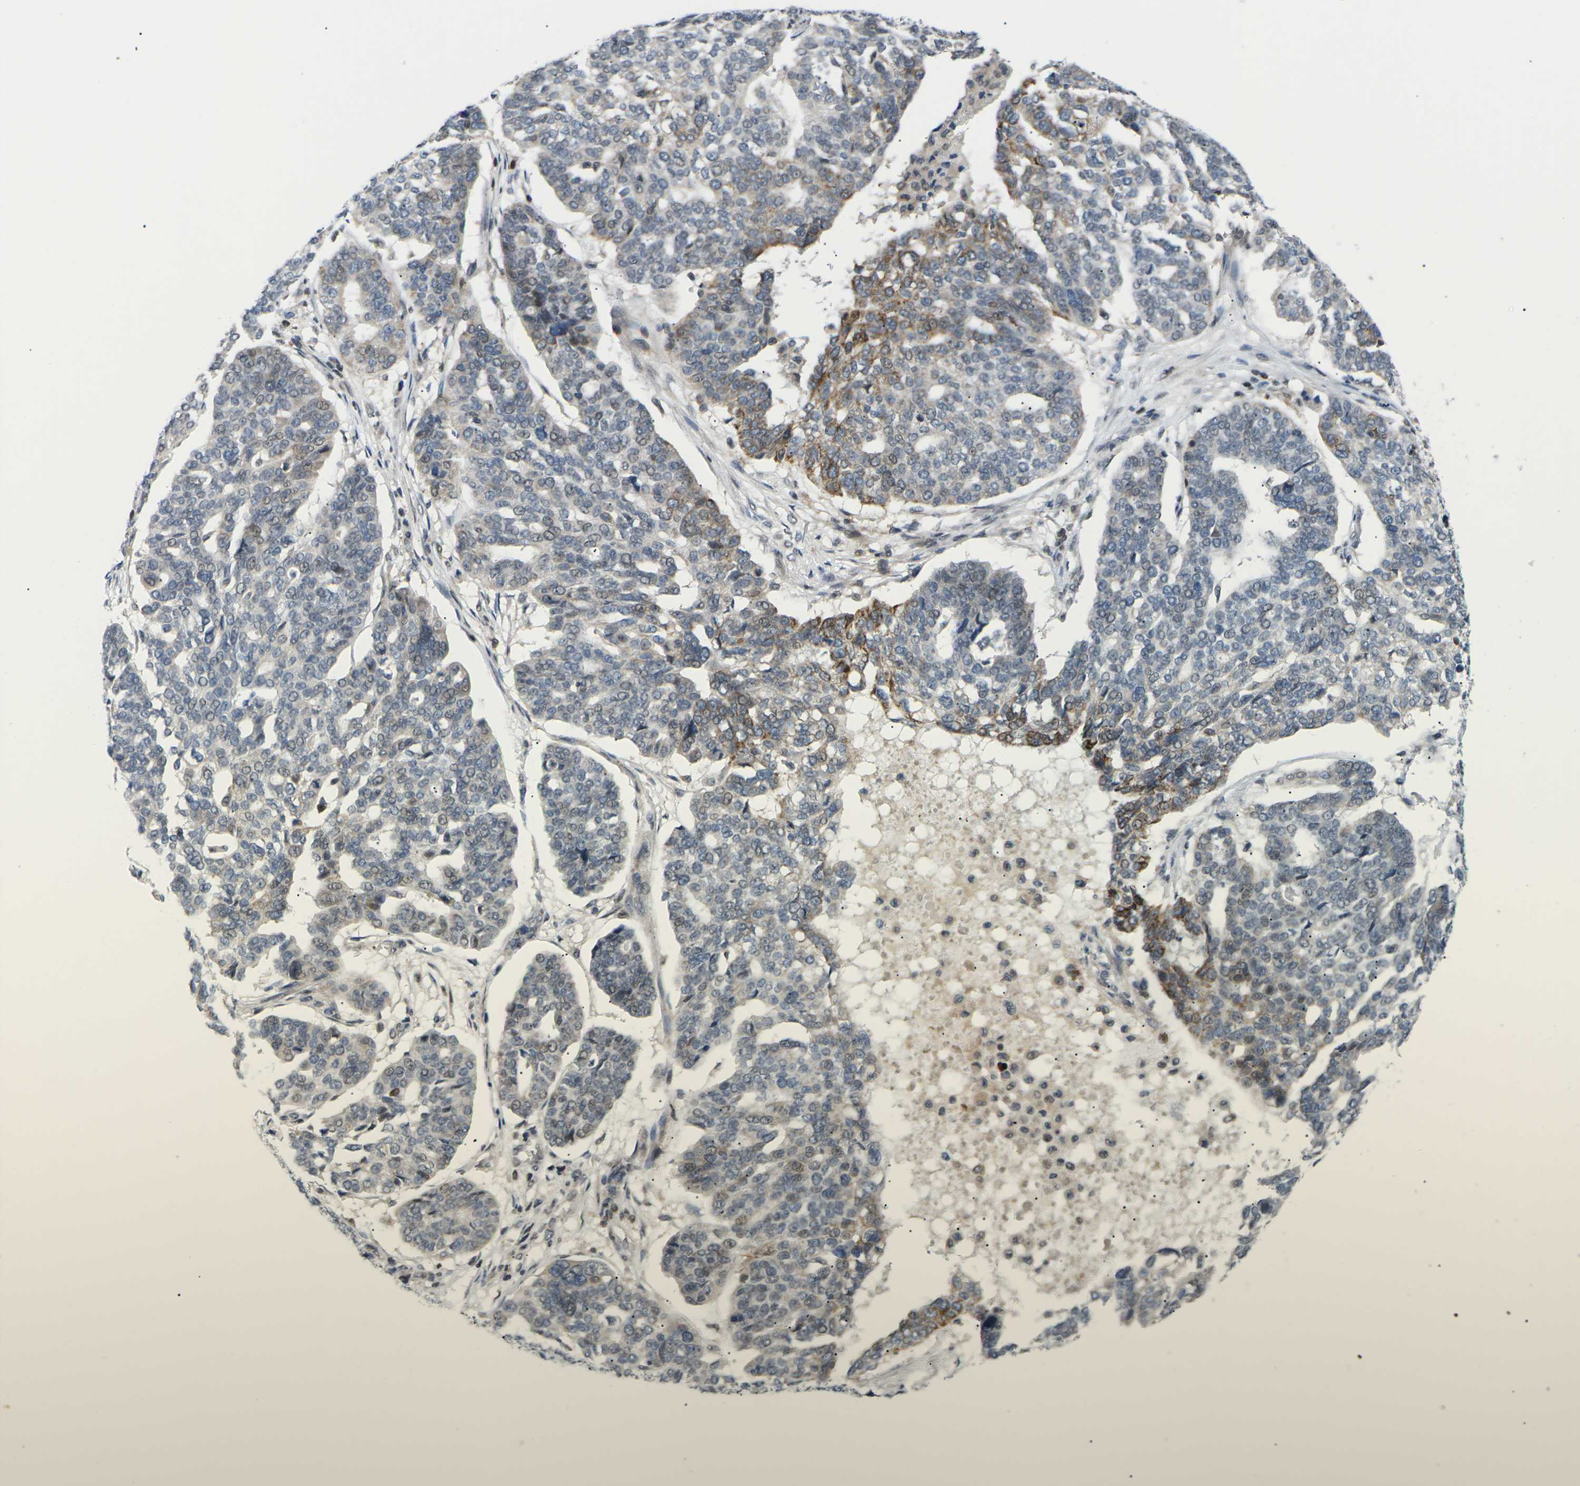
{"staining": {"intensity": "moderate", "quantity": "<25%", "location": "cytoplasmic/membranous"}, "tissue": "ovarian cancer", "cell_type": "Tumor cells", "image_type": "cancer", "snomed": [{"axis": "morphology", "description": "Cystadenocarcinoma, serous, NOS"}, {"axis": "topography", "description": "Ovary"}], "caption": "Immunohistochemistry of ovarian serous cystadenocarcinoma shows low levels of moderate cytoplasmic/membranous expression in about <25% of tumor cells.", "gene": "RPS6KA3", "patient": {"sex": "female", "age": 59}}